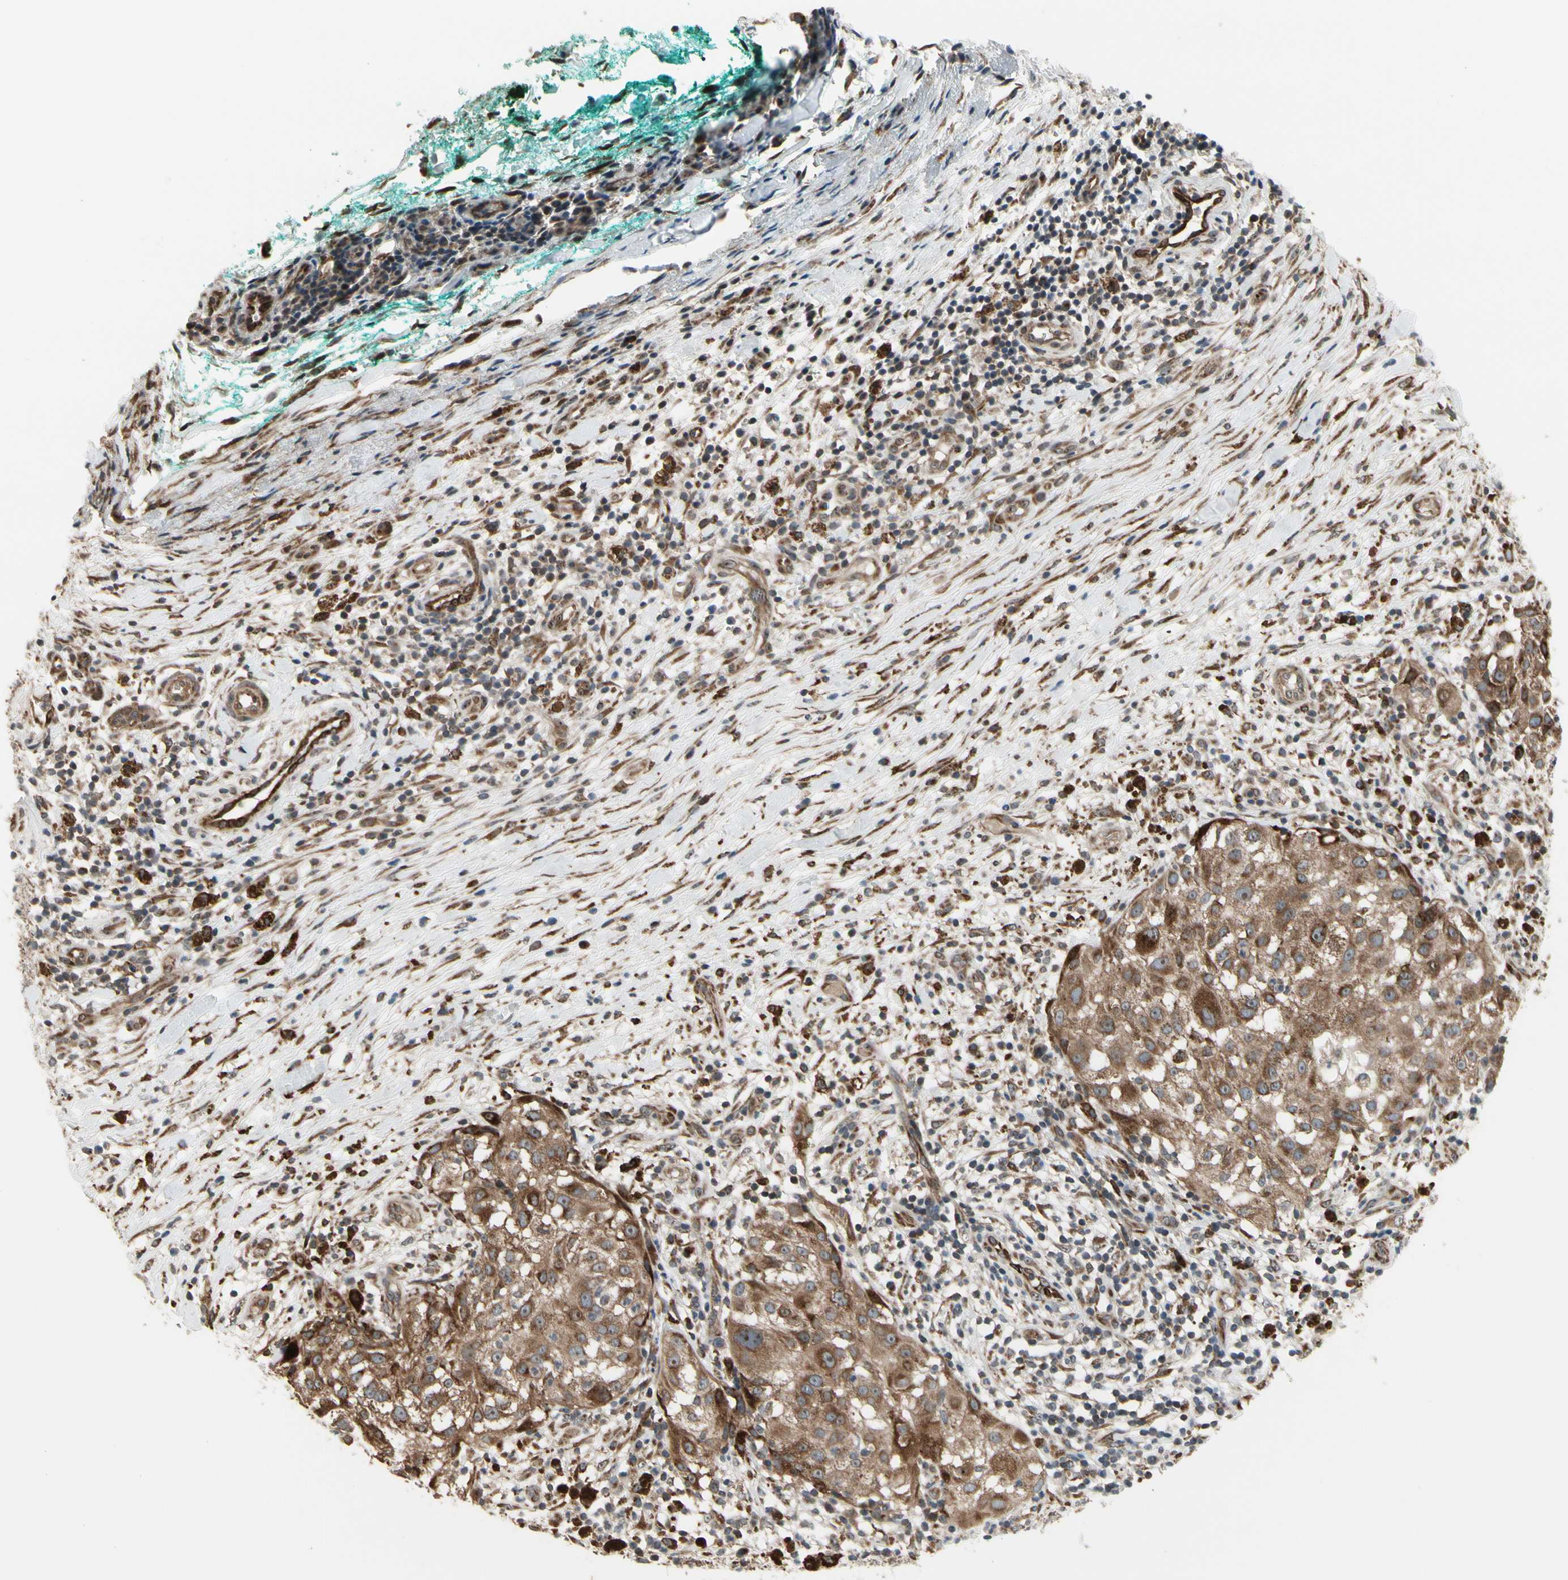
{"staining": {"intensity": "strong", "quantity": ">75%", "location": "cytoplasmic/membranous"}, "tissue": "melanoma", "cell_type": "Tumor cells", "image_type": "cancer", "snomed": [{"axis": "morphology", "description": "Necrosis, NOS"}, {"axis": "morphology", "description": "Malignant melanoma, NOS"}, {"axis": "topography", "description": "Skin"}], "caption": "Approximately >75% of tumor cells in melanoma demonstrate strong cytoplasmic/membranous protein positivity as visualized by brown immunohistochemical staining.", "gene": "SLC39A9", "patient": {"sex": "female", "age": 87}}